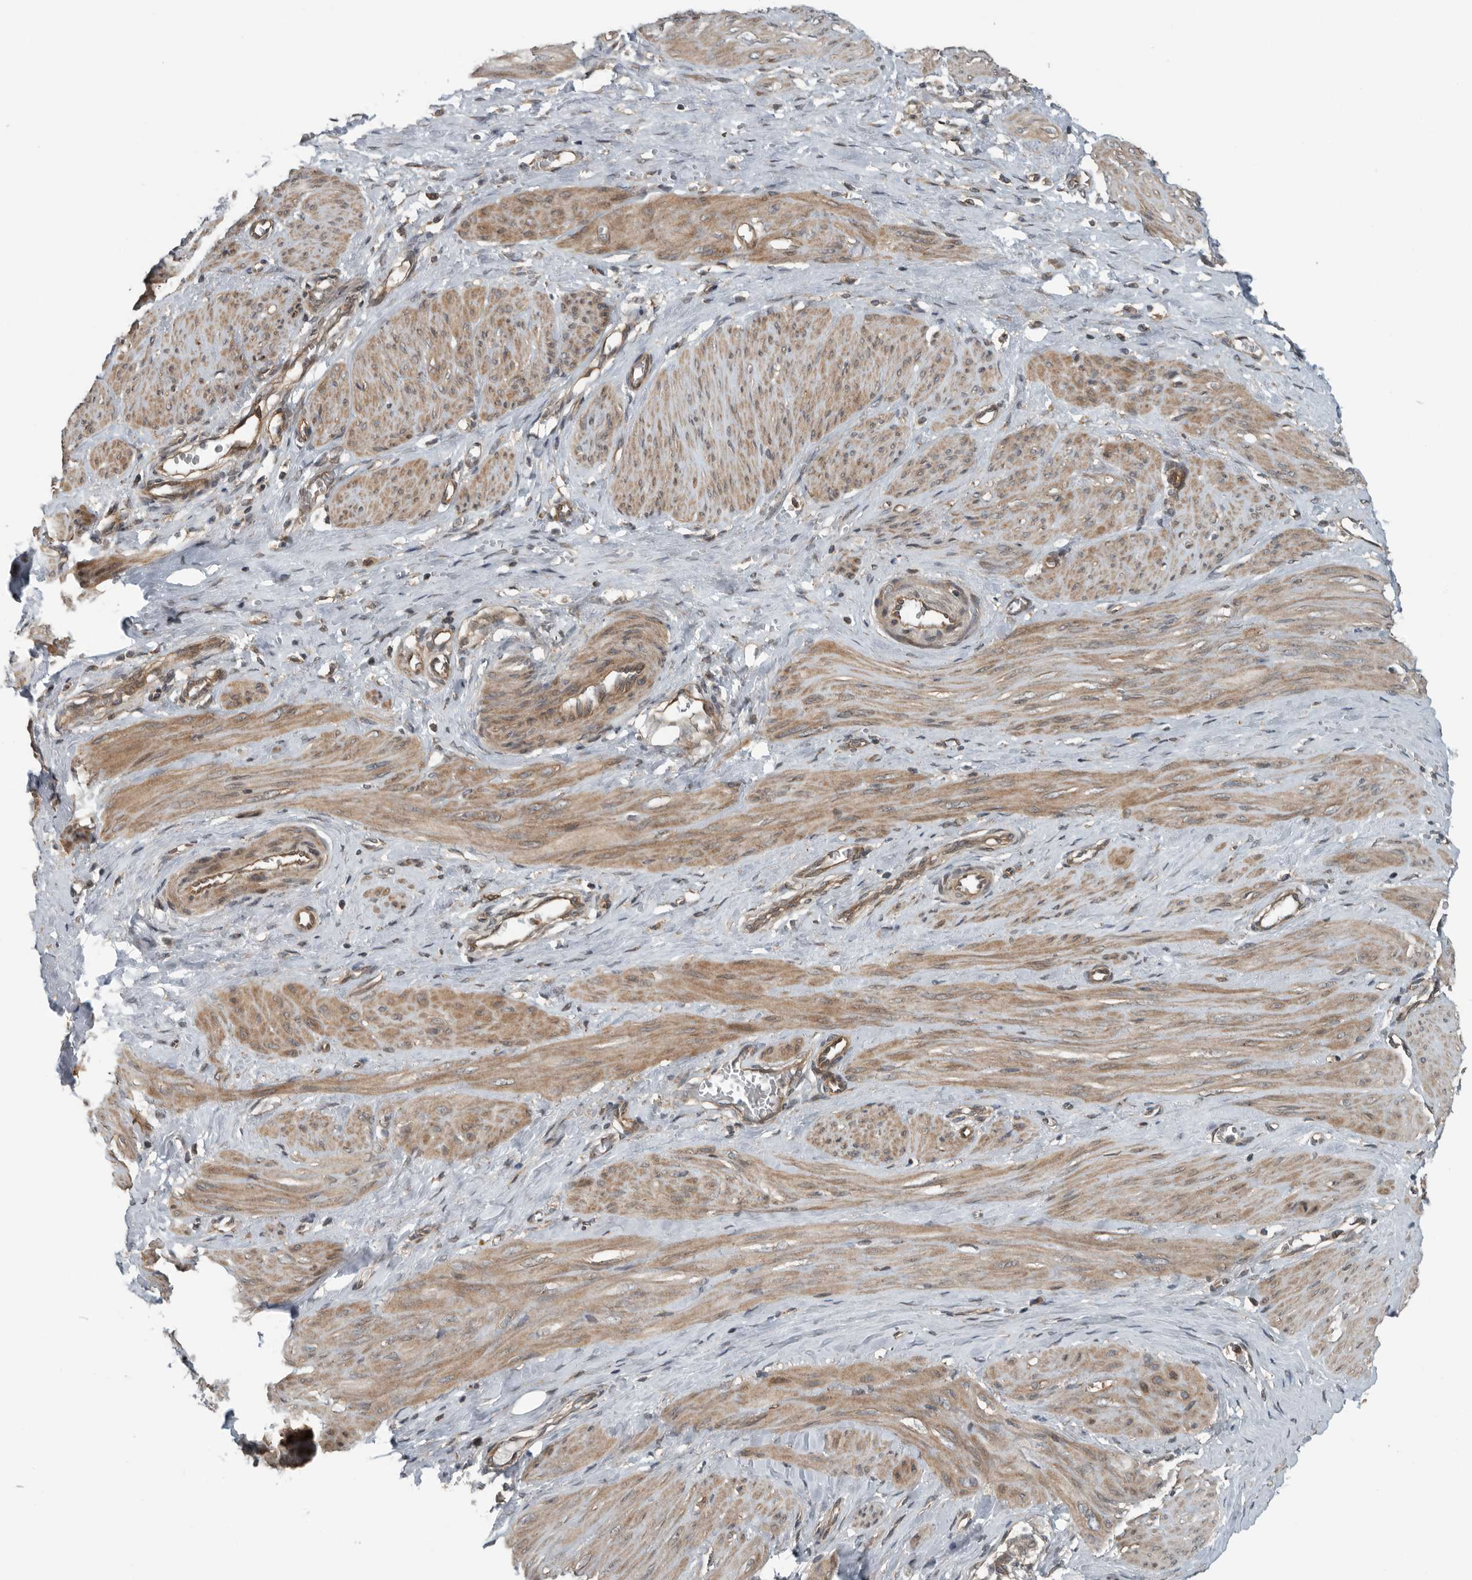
{"staining": {"intensity": "moderate", "quantity": ">75%", "location": "cytoplasmic/membranous"}, "tissue": "smooth muscle", "cell_type": "Smooth muscle cells", "image_type": "normal", "snomed": [{"axis": "morphology", "description": "Normal tissue, NOS"}, {"axis": "topography", "description": "Endometrium"}], "caption": "Unremarkable smooth muscle exhibits moderate cytoplasmic/membranous positivity in approximately >75% of smooth muscle cells, visualized by immunohistochemistry.", "gene": "AMFR", "patient": {"sex": "female", "age": 33}}